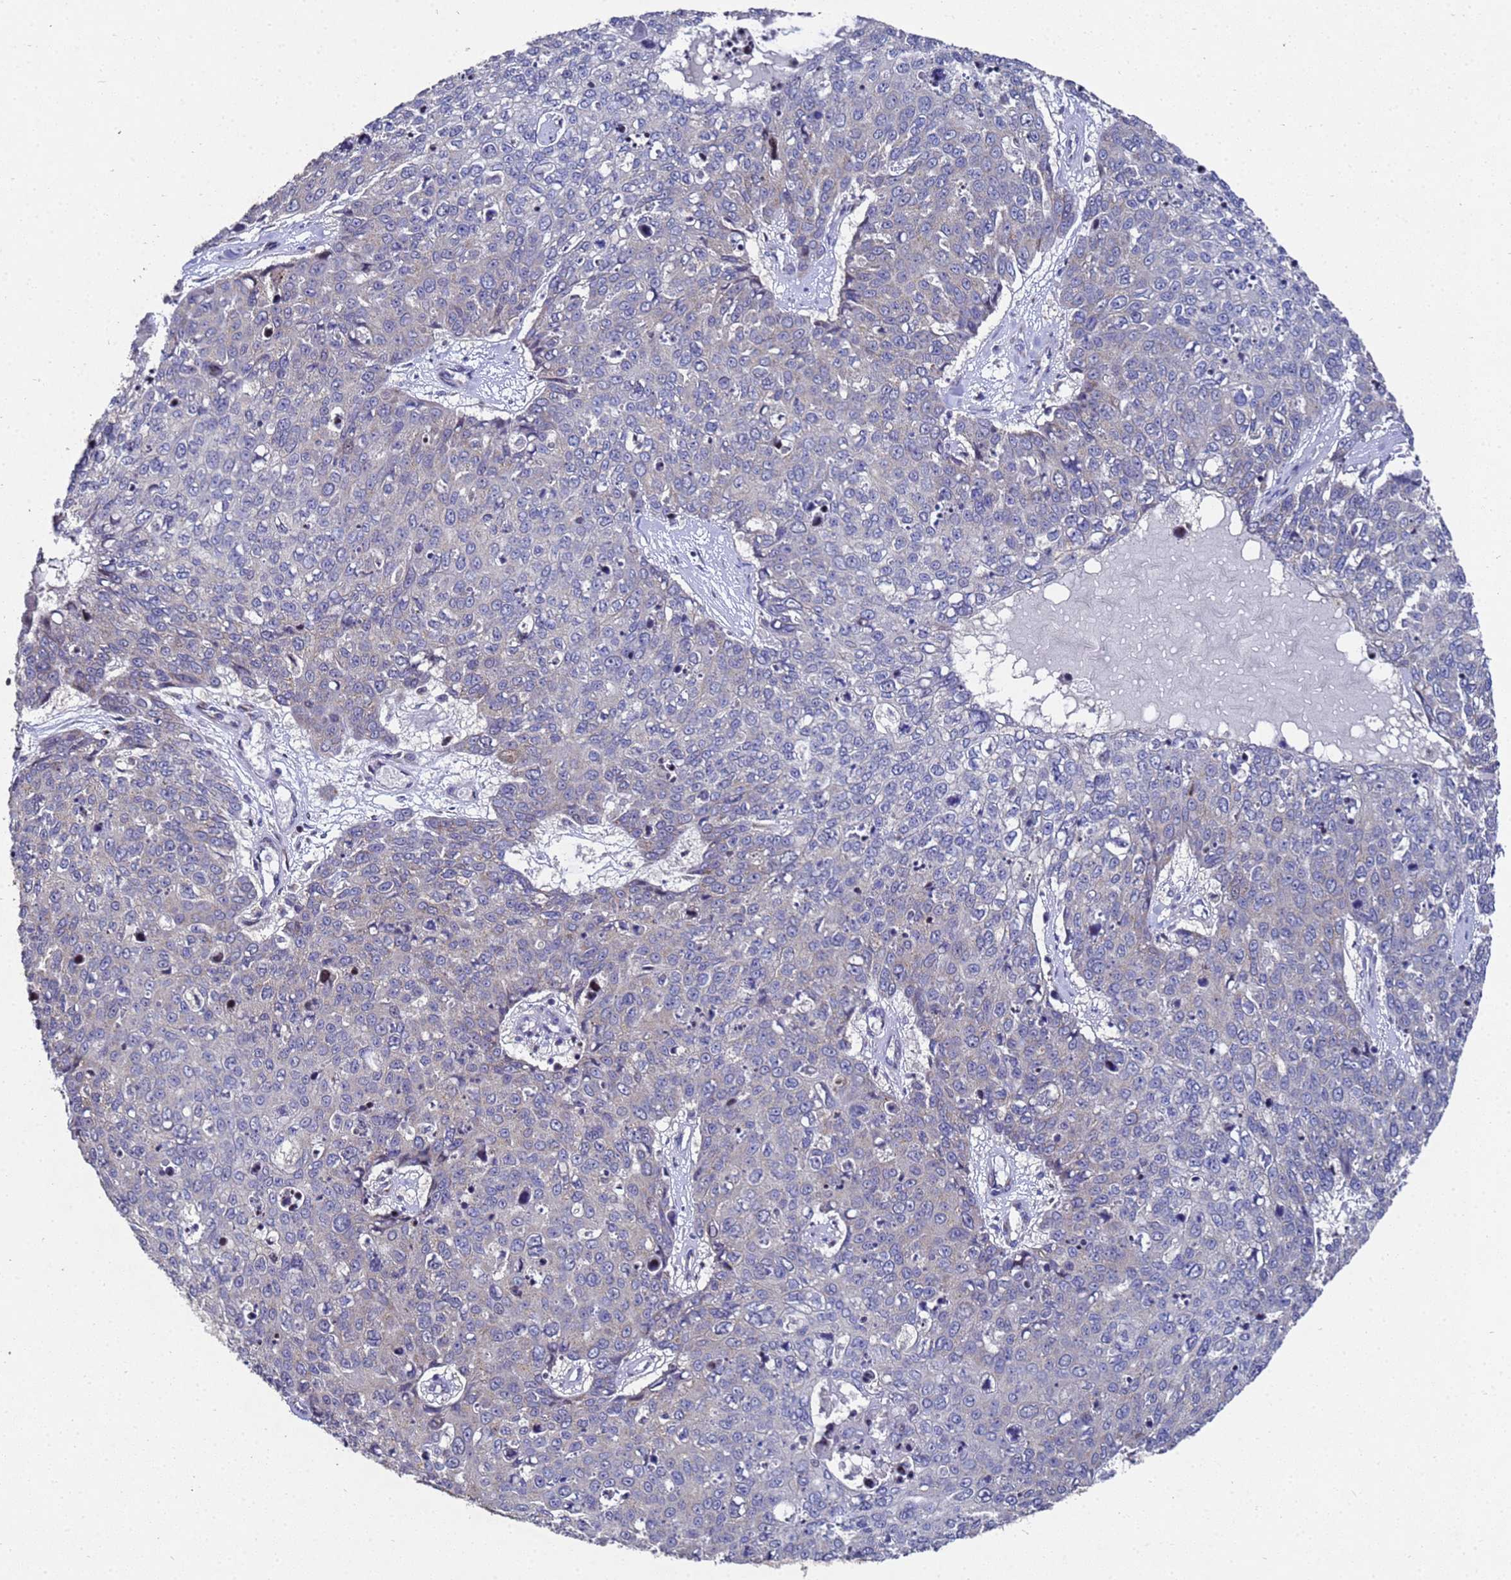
{"staining": {"intensity": "negative", "quantity": "none", "location": "none"}, "tissue": "skin cancer", "cell_type": "Tumor cells", "image_type": "cancer", "snomed": [{"axis": "morphology", "description": "Squamous cell carcinoma, NOS"}, {"axis": "topography", "description": "Skin"}], "caption": "DAB (3,3'-diaminobenzidine) immunohistochemical staining of squamous cell carcinoma (skin) displays no significant staining in tumor cells.", "gene": "NSUN6", "patient": {"sex": "male", "age": 71}}